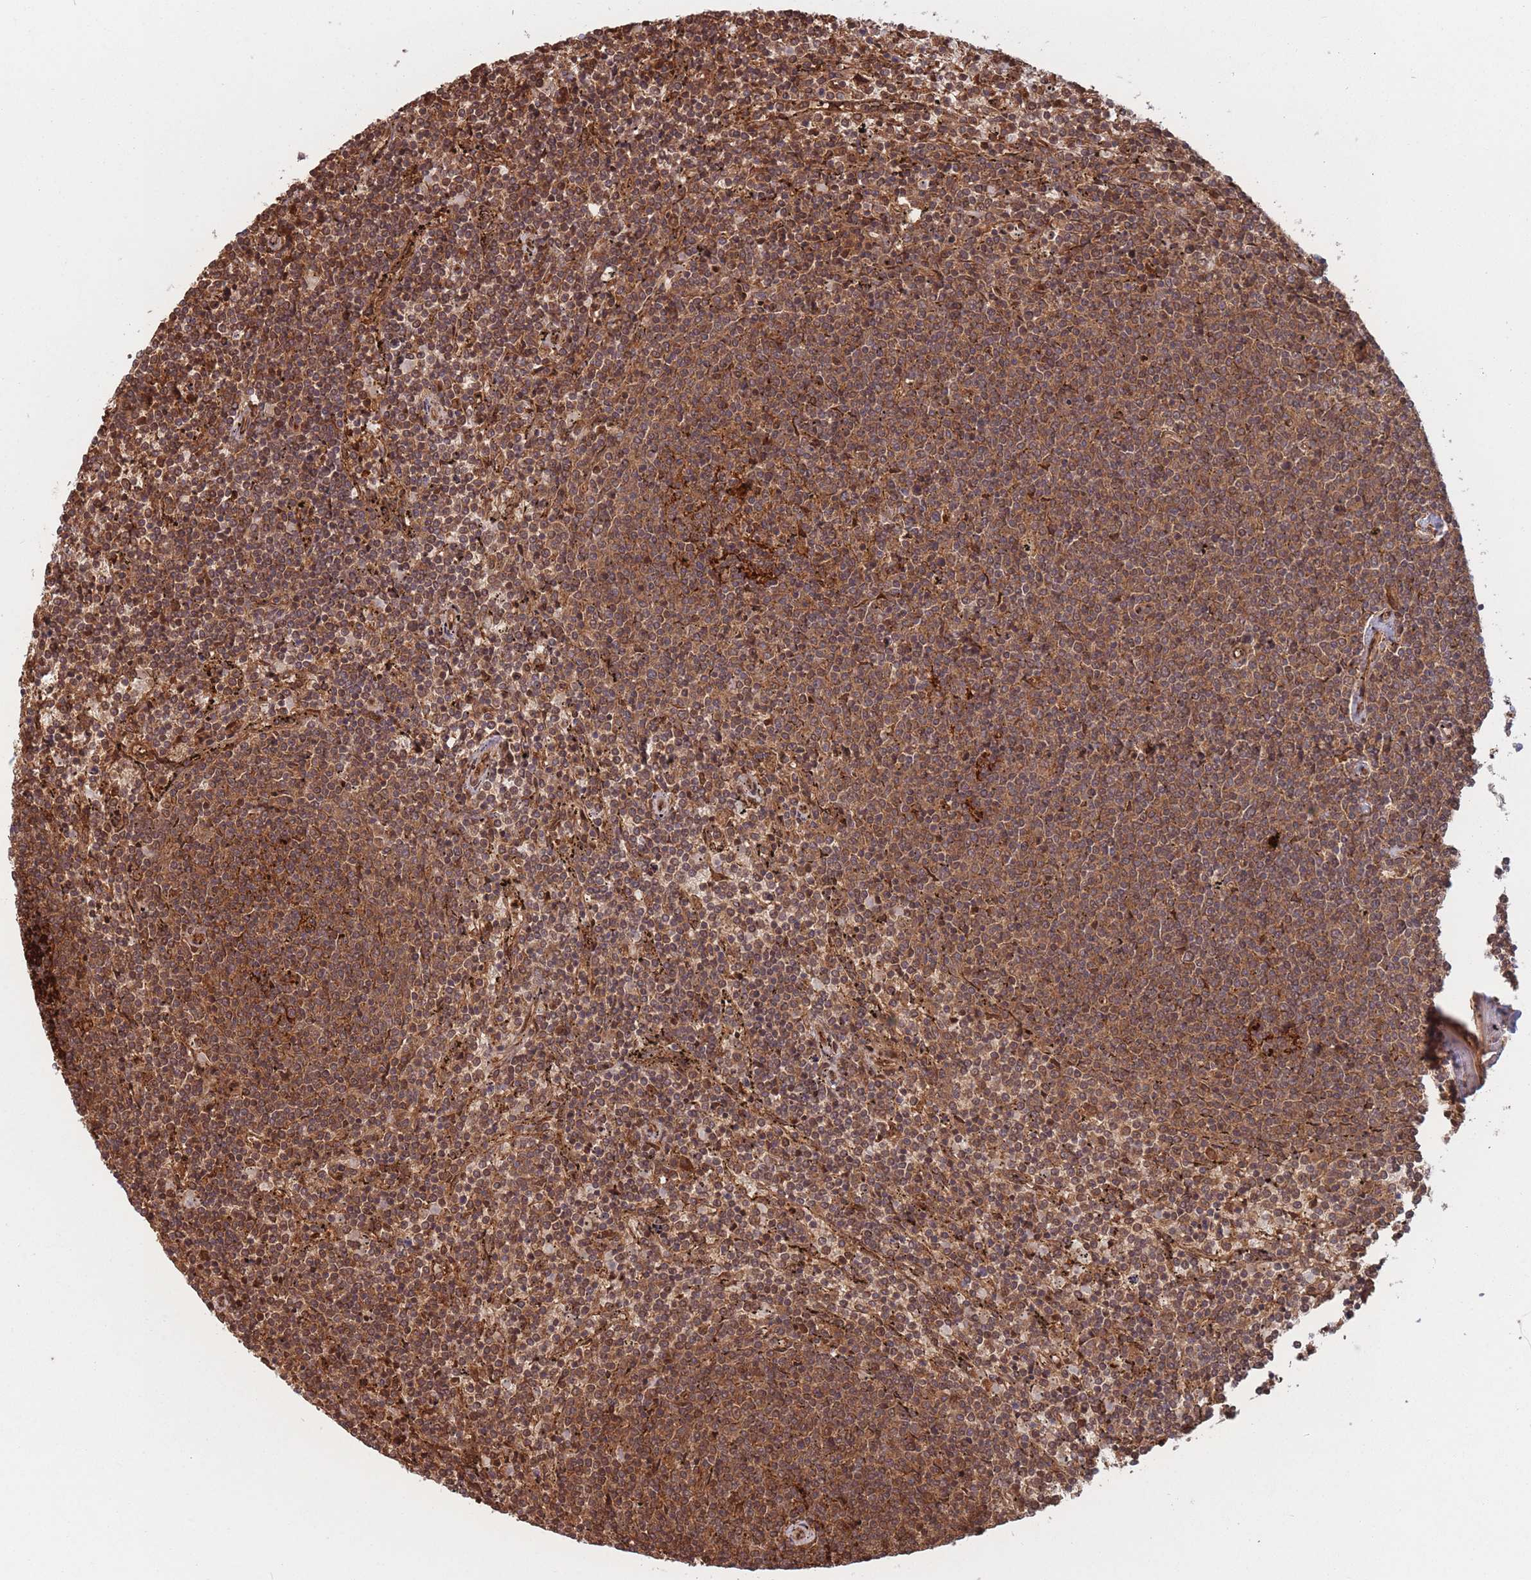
{"staining": {"intensity": "moderate", "quantity": ">75%", "location": "cytoplasmic/membranous"}, "tissue": "lymphoma", "cell_type": "Tumor cells", "image_type": "cancer", "snomed": [{"axis": "morphology", "description": "Malignant lymphoma, non-Hodgkin's type, Low grade"}, {"axis": "topography", "description": "Spleen"}], "caption": "Immunohistochemical staining of human lymphoma shows medium levels of moderate cytoplasmic/membranous protein positivity in approximately >75% of tumor cells.", "gene": "PODXL2", "patient": {"sex": "female", "age": 50}}